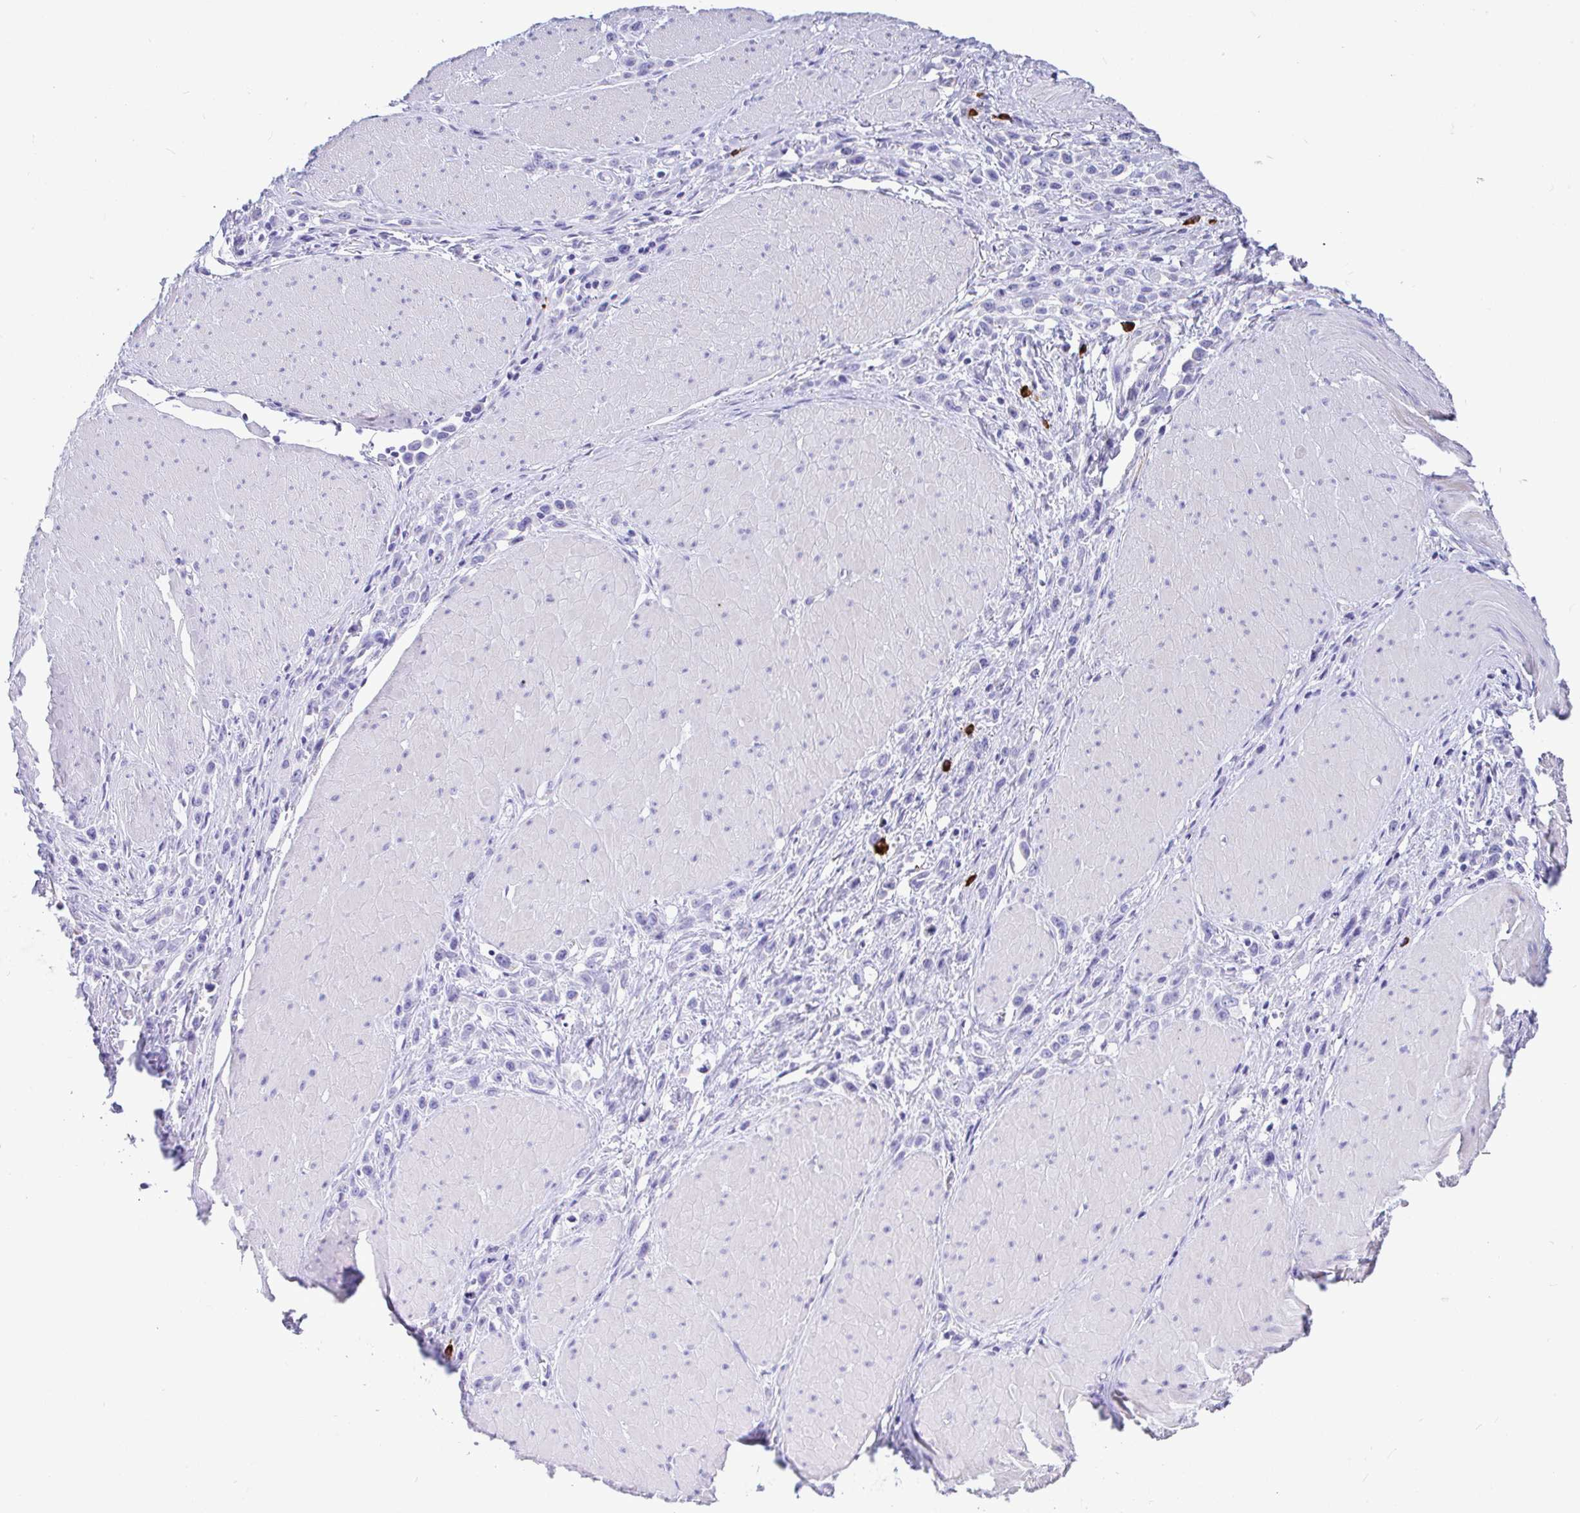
{"staining": {"intensity": "negative", "quantity": "none", "location": "none"}, "tissue": "stomach cancer", "cell_type": "Tumor cells", "image_type": "cancer", "snomed": [{"axis": "morphology", "description": "Adenocarcinoma, NOS"}, {"axis": "topography", "description": "Stomach"}], "caption": "This is an immunohistochemistry (IHC) micrograph of human stomach cancer (adenocarcinoma). There is no staining in tumor cells.", "gene": "CCDC62", "patient": {"sex": "male", "age": 47}}